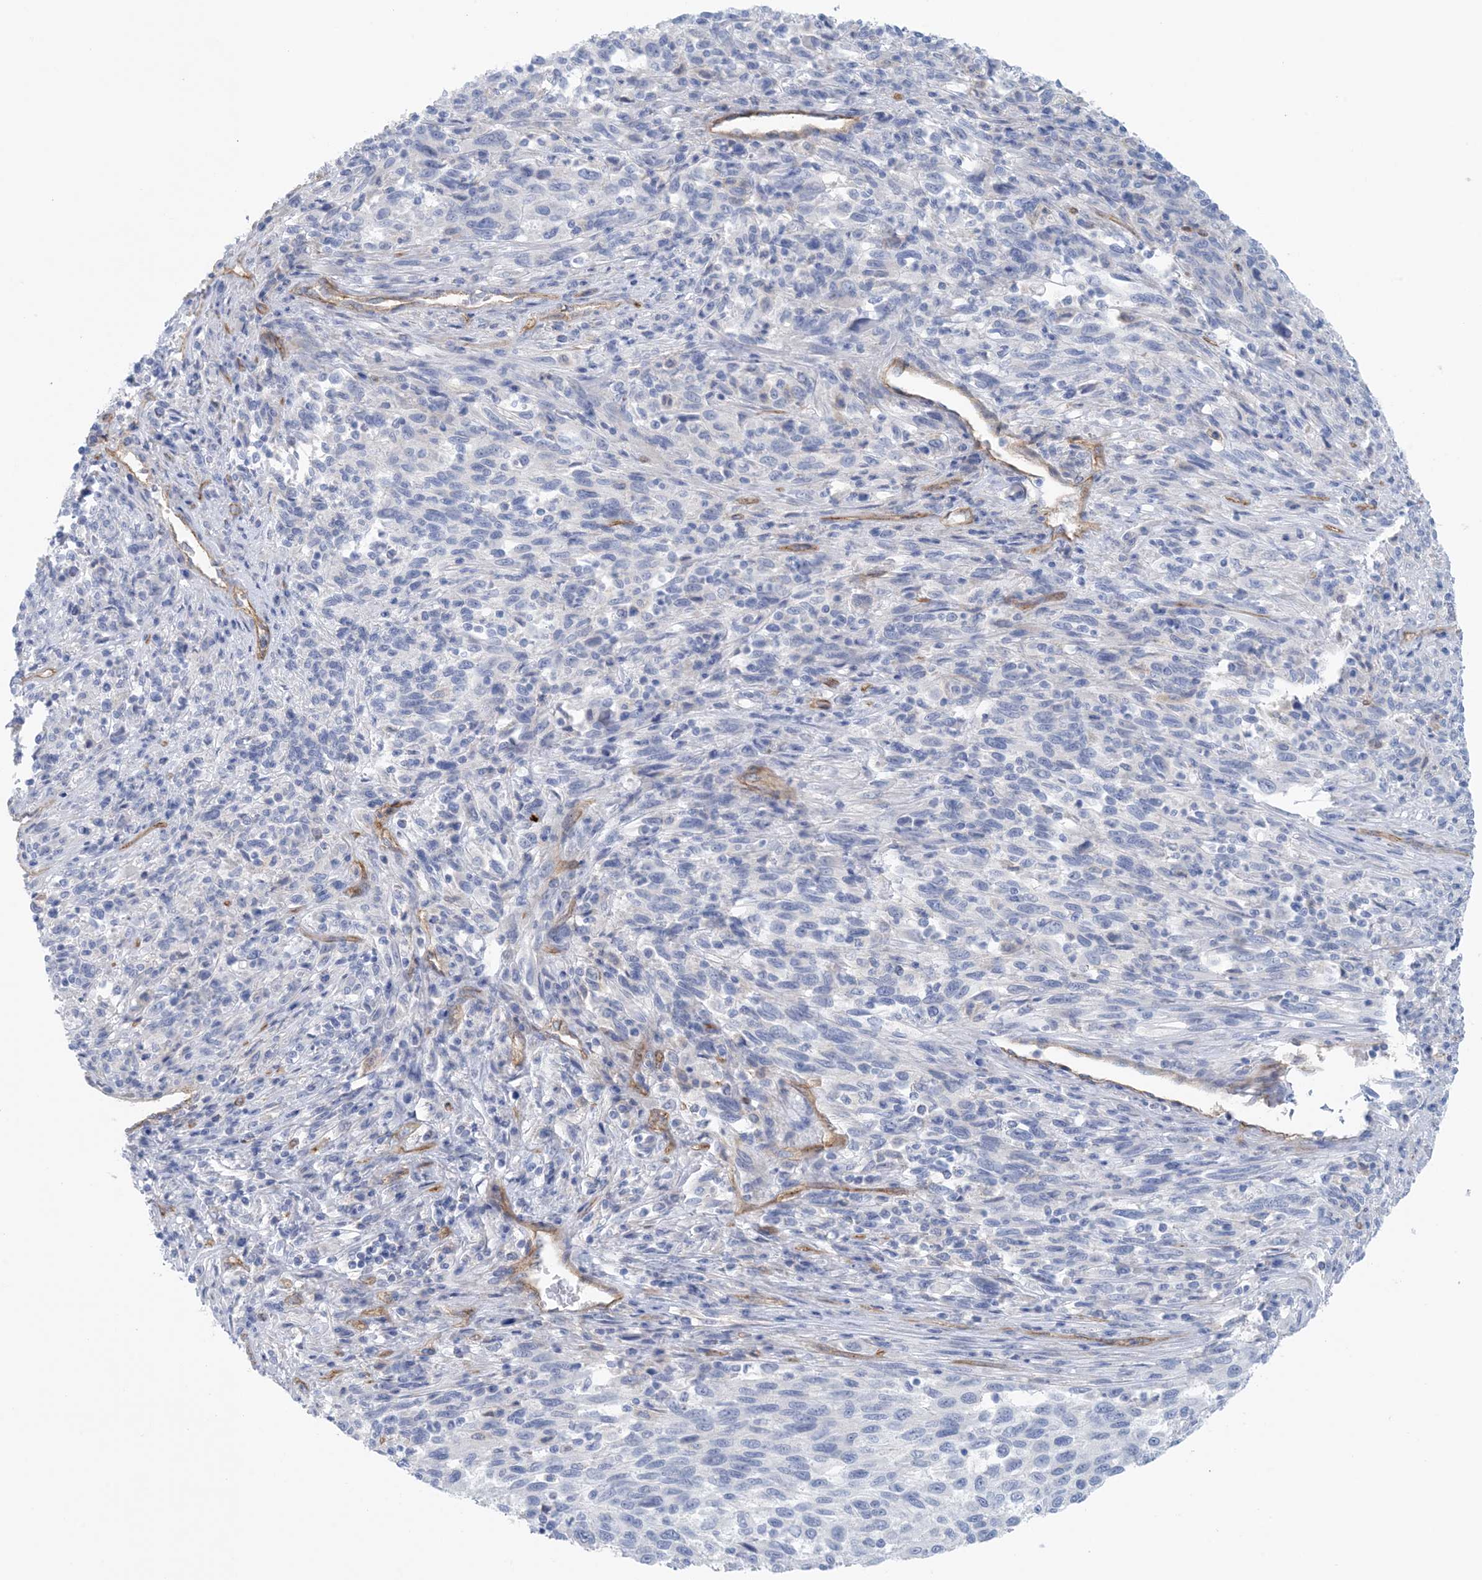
{"staining": {"intensity": "negative", "quantity": "none", "location": "none"}, "tissue": "melanoma", "cell_type": "Tumor cells", "image_type": "cancer", "snomed": [{"axis": "morphology", "description": "Malignant melanoma, Metastatic site"}, {"axis": "topography", "description": "Lymph node"}], "caption": "IHC histopathology image of human melanoma stained for a protein (brown), which displays no staining in tumor cells.", "gene": "SHANK1", "patient": {"sex": "male", "age": 61}}